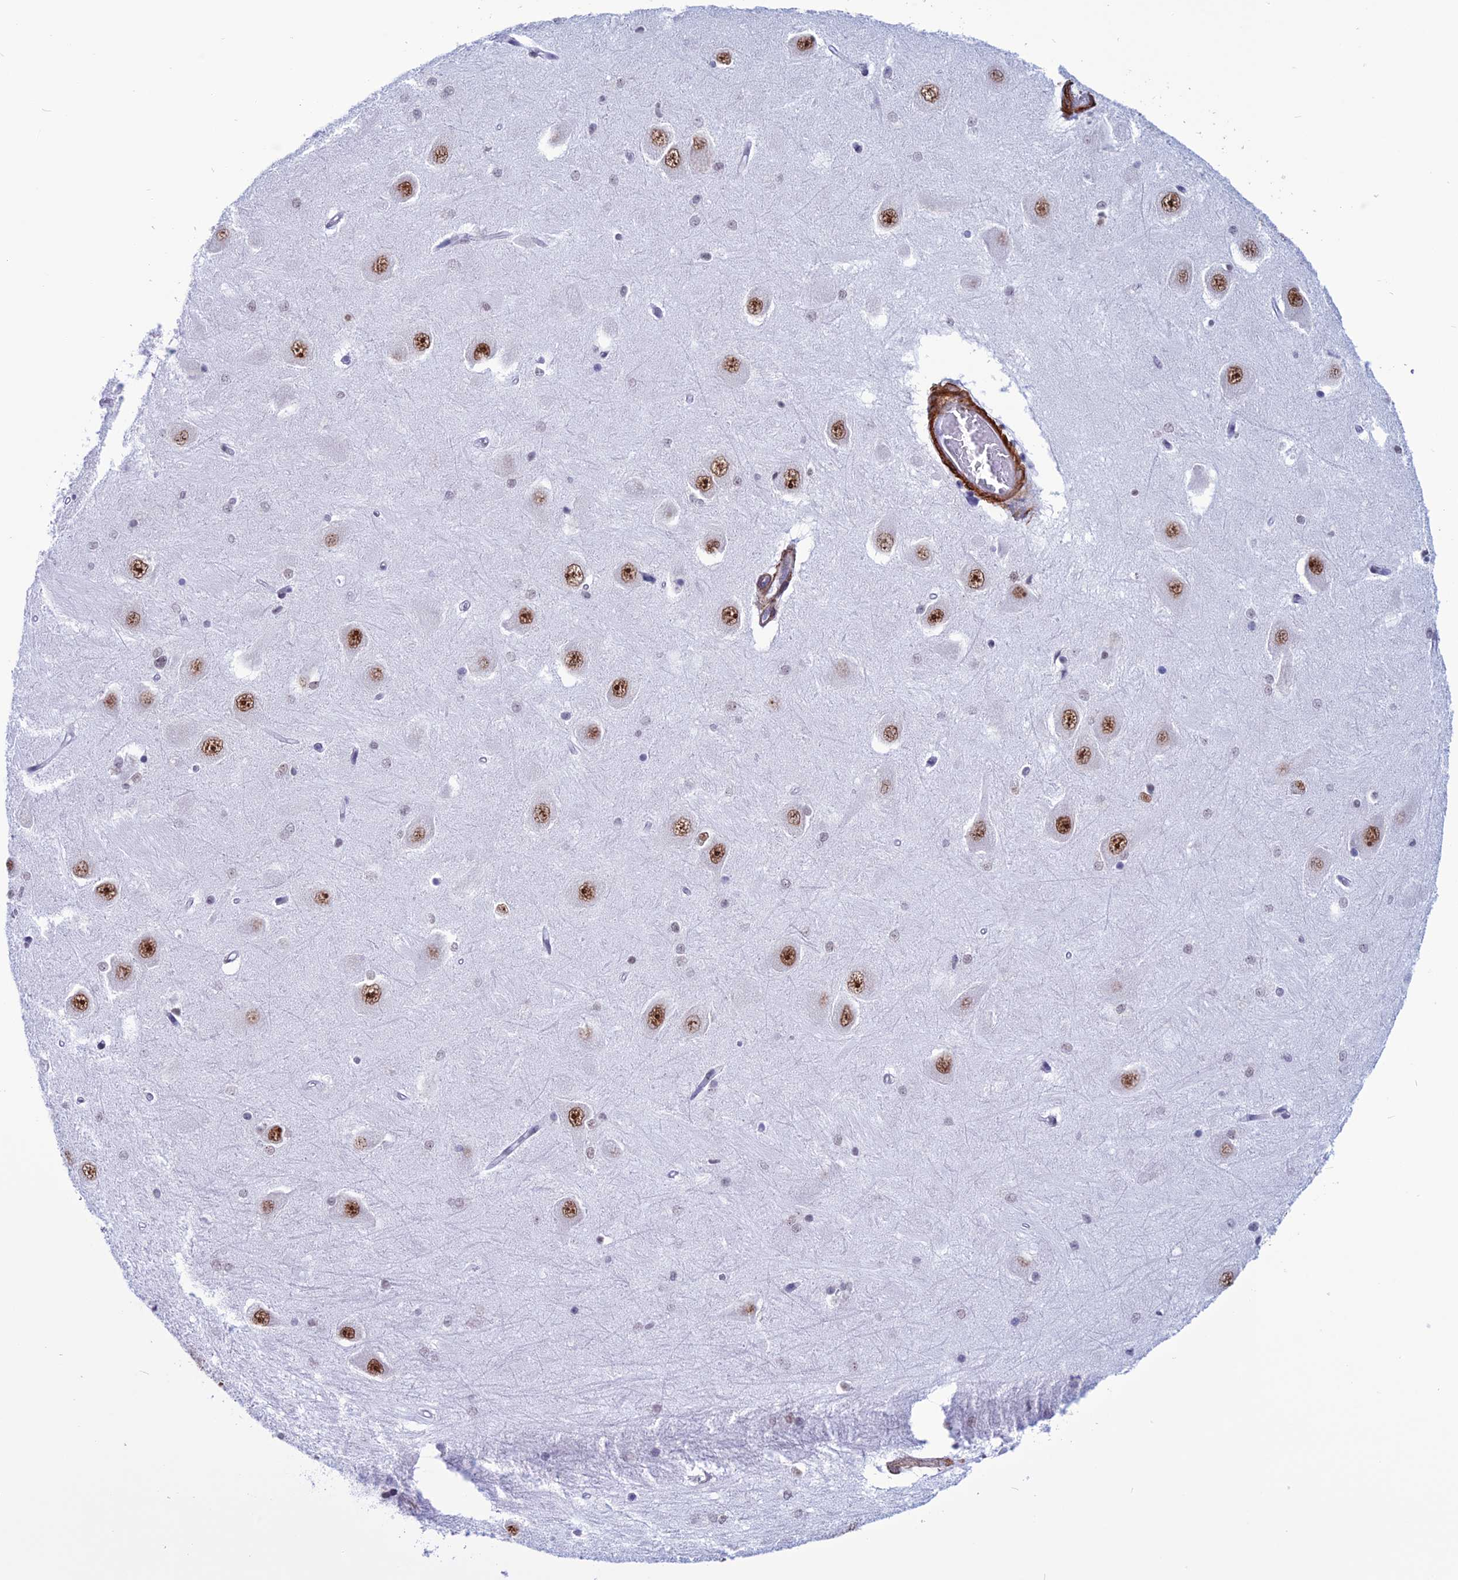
{"staining": {"intensity": "weak", "quantity": "<25%", "location": "nuclear"}, "tissue": "hippocampus", "cell_type": "Glial cells", "image_type": "normal", "snomed": [{"axis": "morphology", "description": "Normal tissue, NOS"}, {"axis": "topography", "description": "Hippocampus"}], "caption": "High magnification brightfield microscopy of normal hippocampus stained with DAB (3,3'-diaminobenzidine) (brown) and counterstained with hematoxylin (blue): glial cells show no significant positivity.", "gene": "U2AF1", "patient": {"sex": "male", "age": 45}}